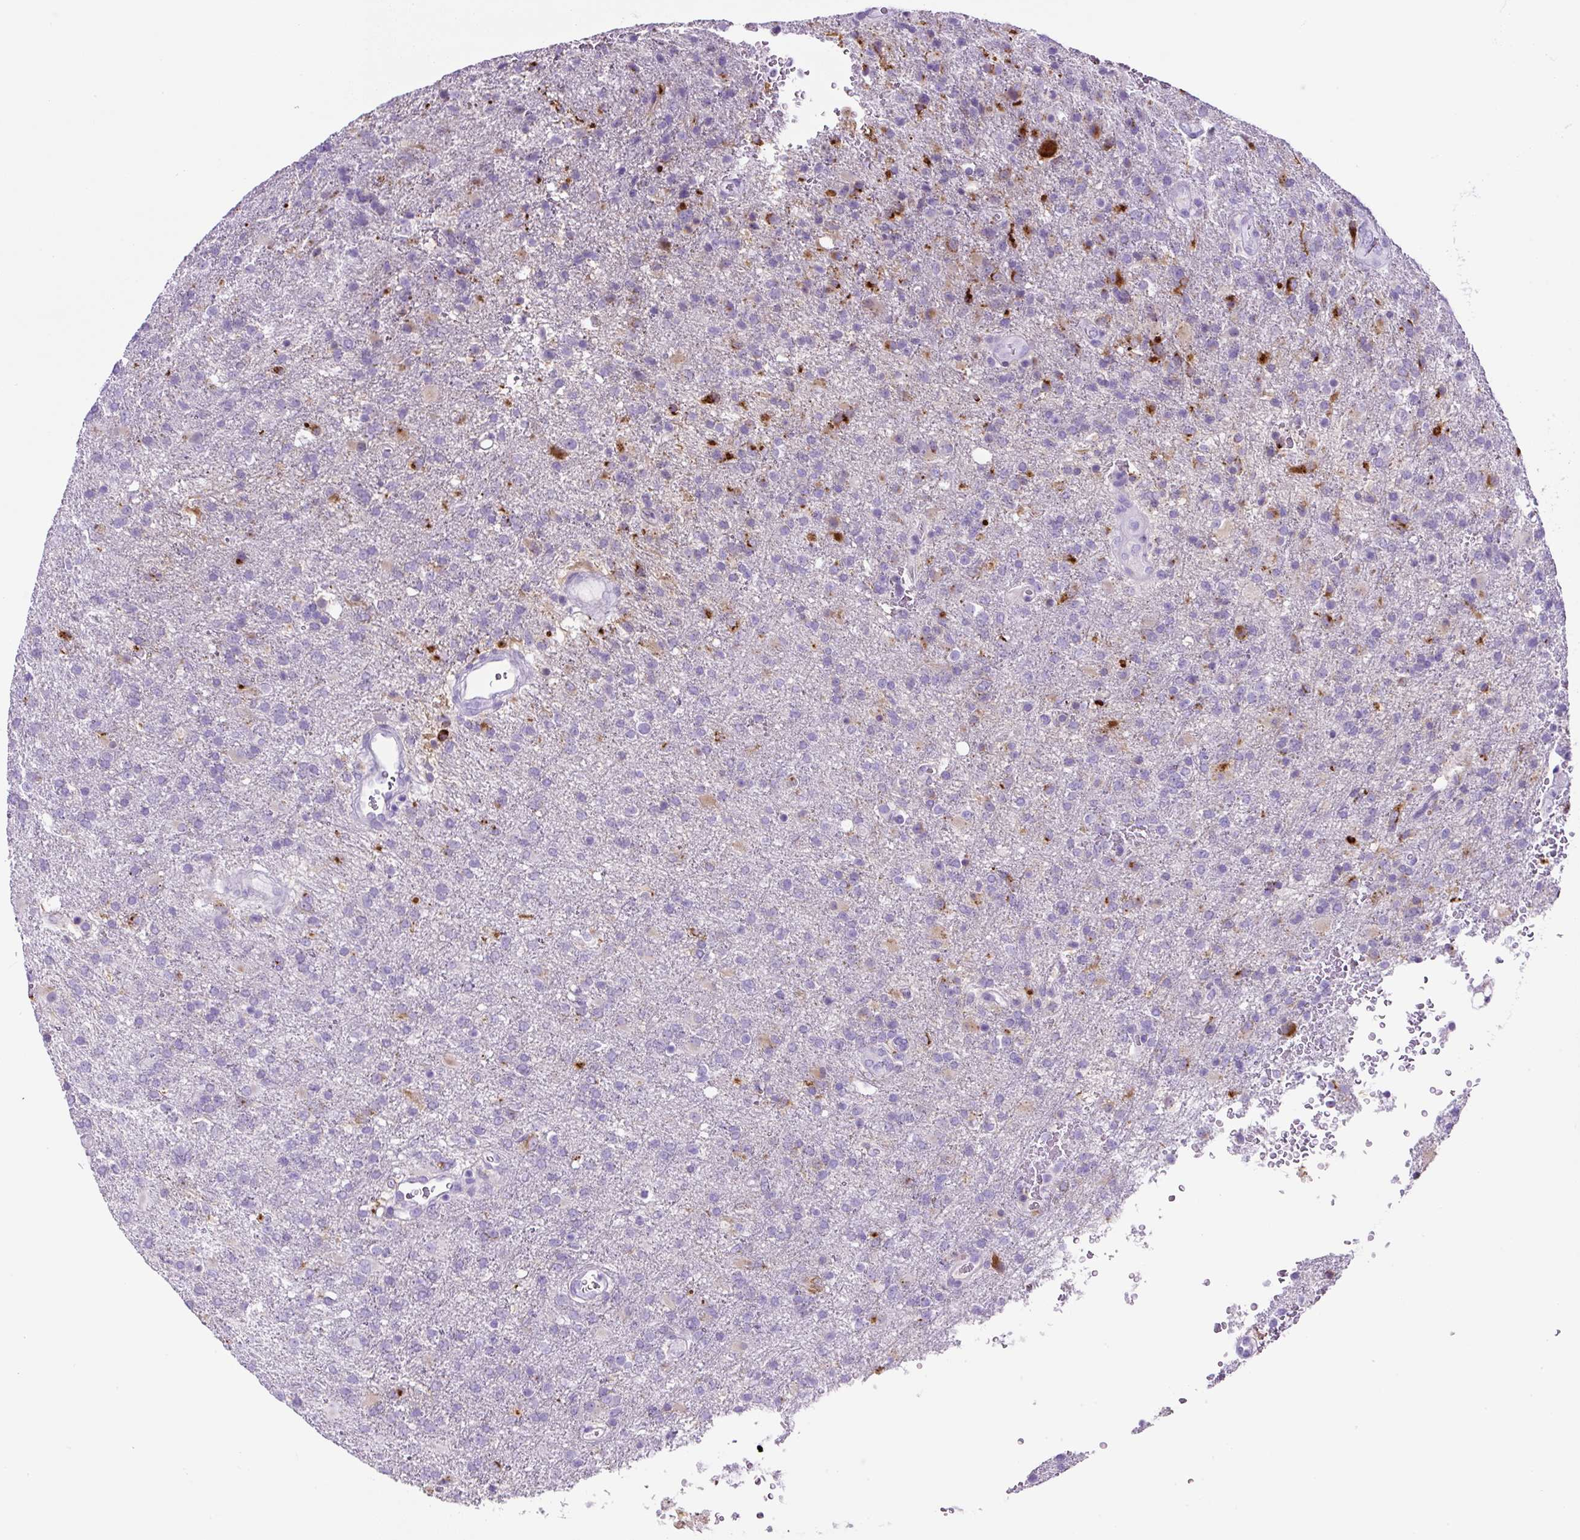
{"staining": {"intensity": "moderate", "quantity": "<25%", "location": "cytoplasmic/membranous"}, "tissue": "glioma", "cell_type": "Tumor cells", "image_type": "cancer", "snomed": [{"axis": "morphology", "description": "Glioma, malignant, High grade"}, {"axis": "topography", "description": "Brain"}], "caption": "Human malignant glioma (high-grade) stained for a protein (brown) demonstrates moderate cytoplasmic/membranous positive staining in about <25% of tumor cells.", "gene": "TMEM200B", "patient": {"sex": "female", "age": 74}}